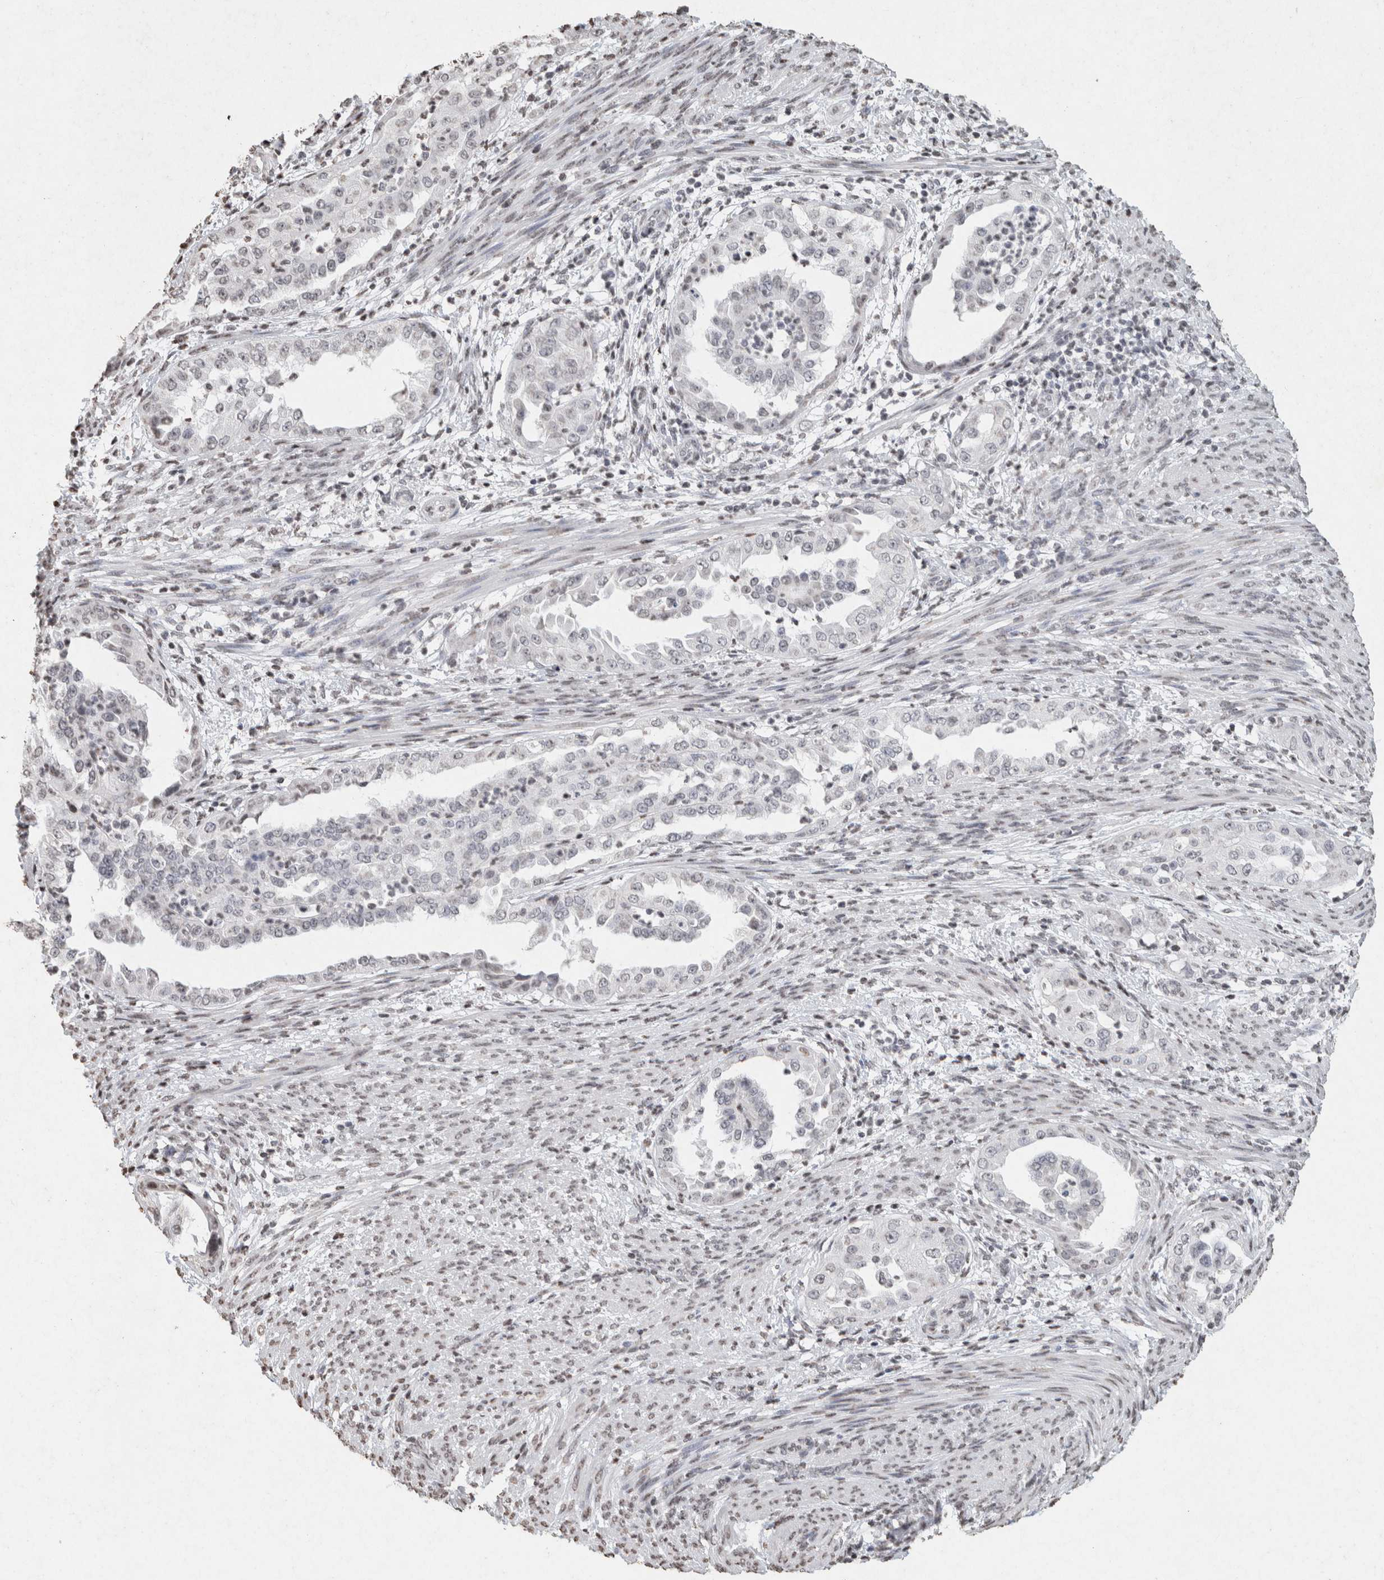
{"staining": {"intensity": "negative", "quantity": "none", "location": "none"}, "tissue": "endometrial cancer", "cell_type": "Tumor cells", "image_type": "cancer", "snomed": [{"axis": "morphology", "description": "Adenocarcinoma, NOS"}, {"axis": "topography", "description": "Endometrium"}], "caption": "Tumor cells show no significant expression in adenocarcinoma (endometrial).", "gene": "CNTN1", "patient": {"sex": "female", "age": 85}}